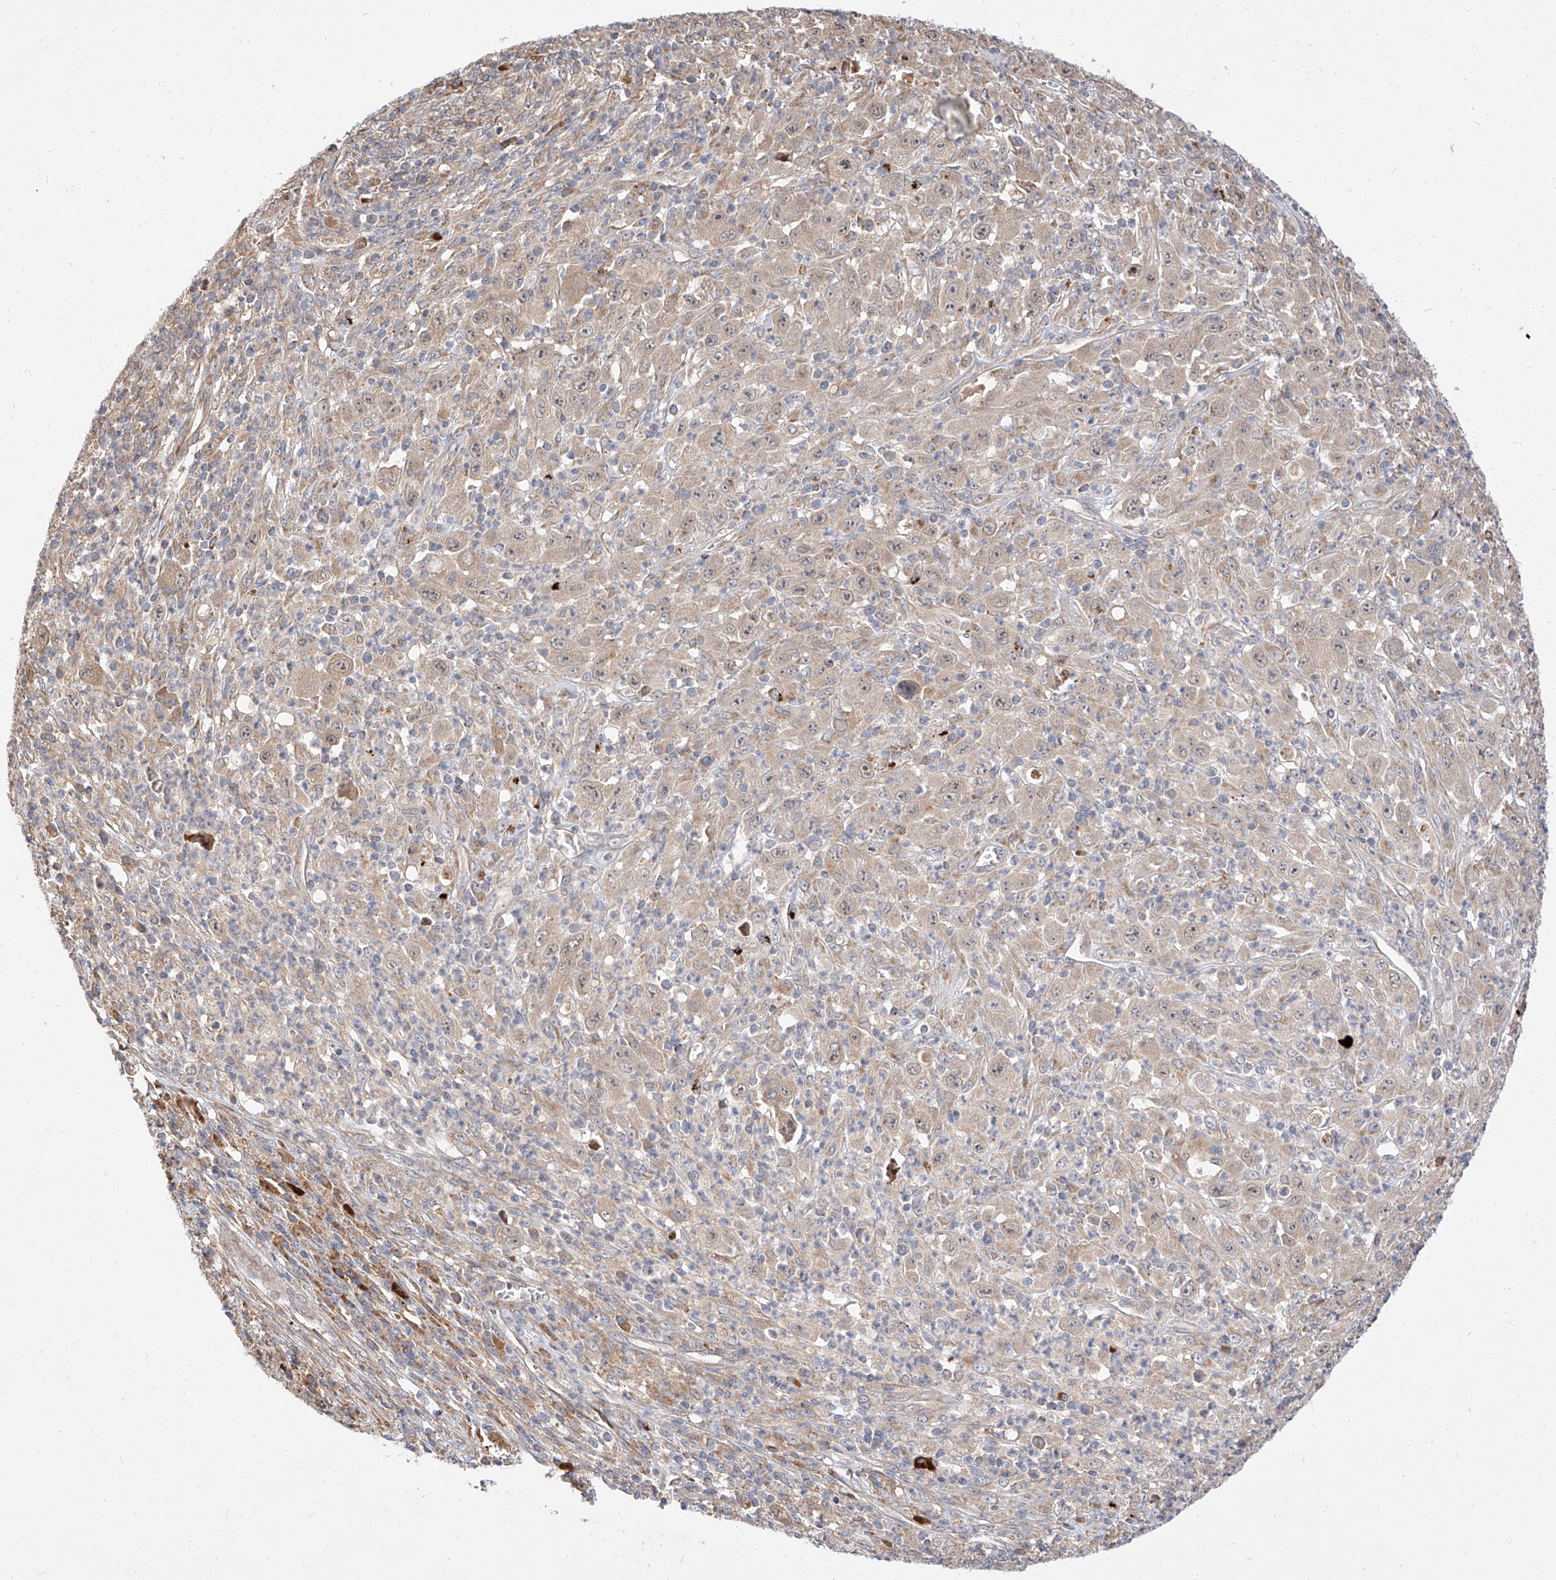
{"staining": {"intensity": "negative", "quantity": "none", "location": "none"}, "tissue": "melanoma", "cell_type": "Tumor cells", "image_type": "cancer", "snomed": [{"axis": "morphology", "description": "Malignant melanoma, Metastatic site"}, {"axis": "topography", "description": "Skin"}], "caption": "Malignant melanoma (metastatic site) stained for a protein using immunohistochemistry (IHC) demonstrates no positivity tumor cells.", "gene": "DIRAS3", "patient": {"sex": "female", "age": 56}}